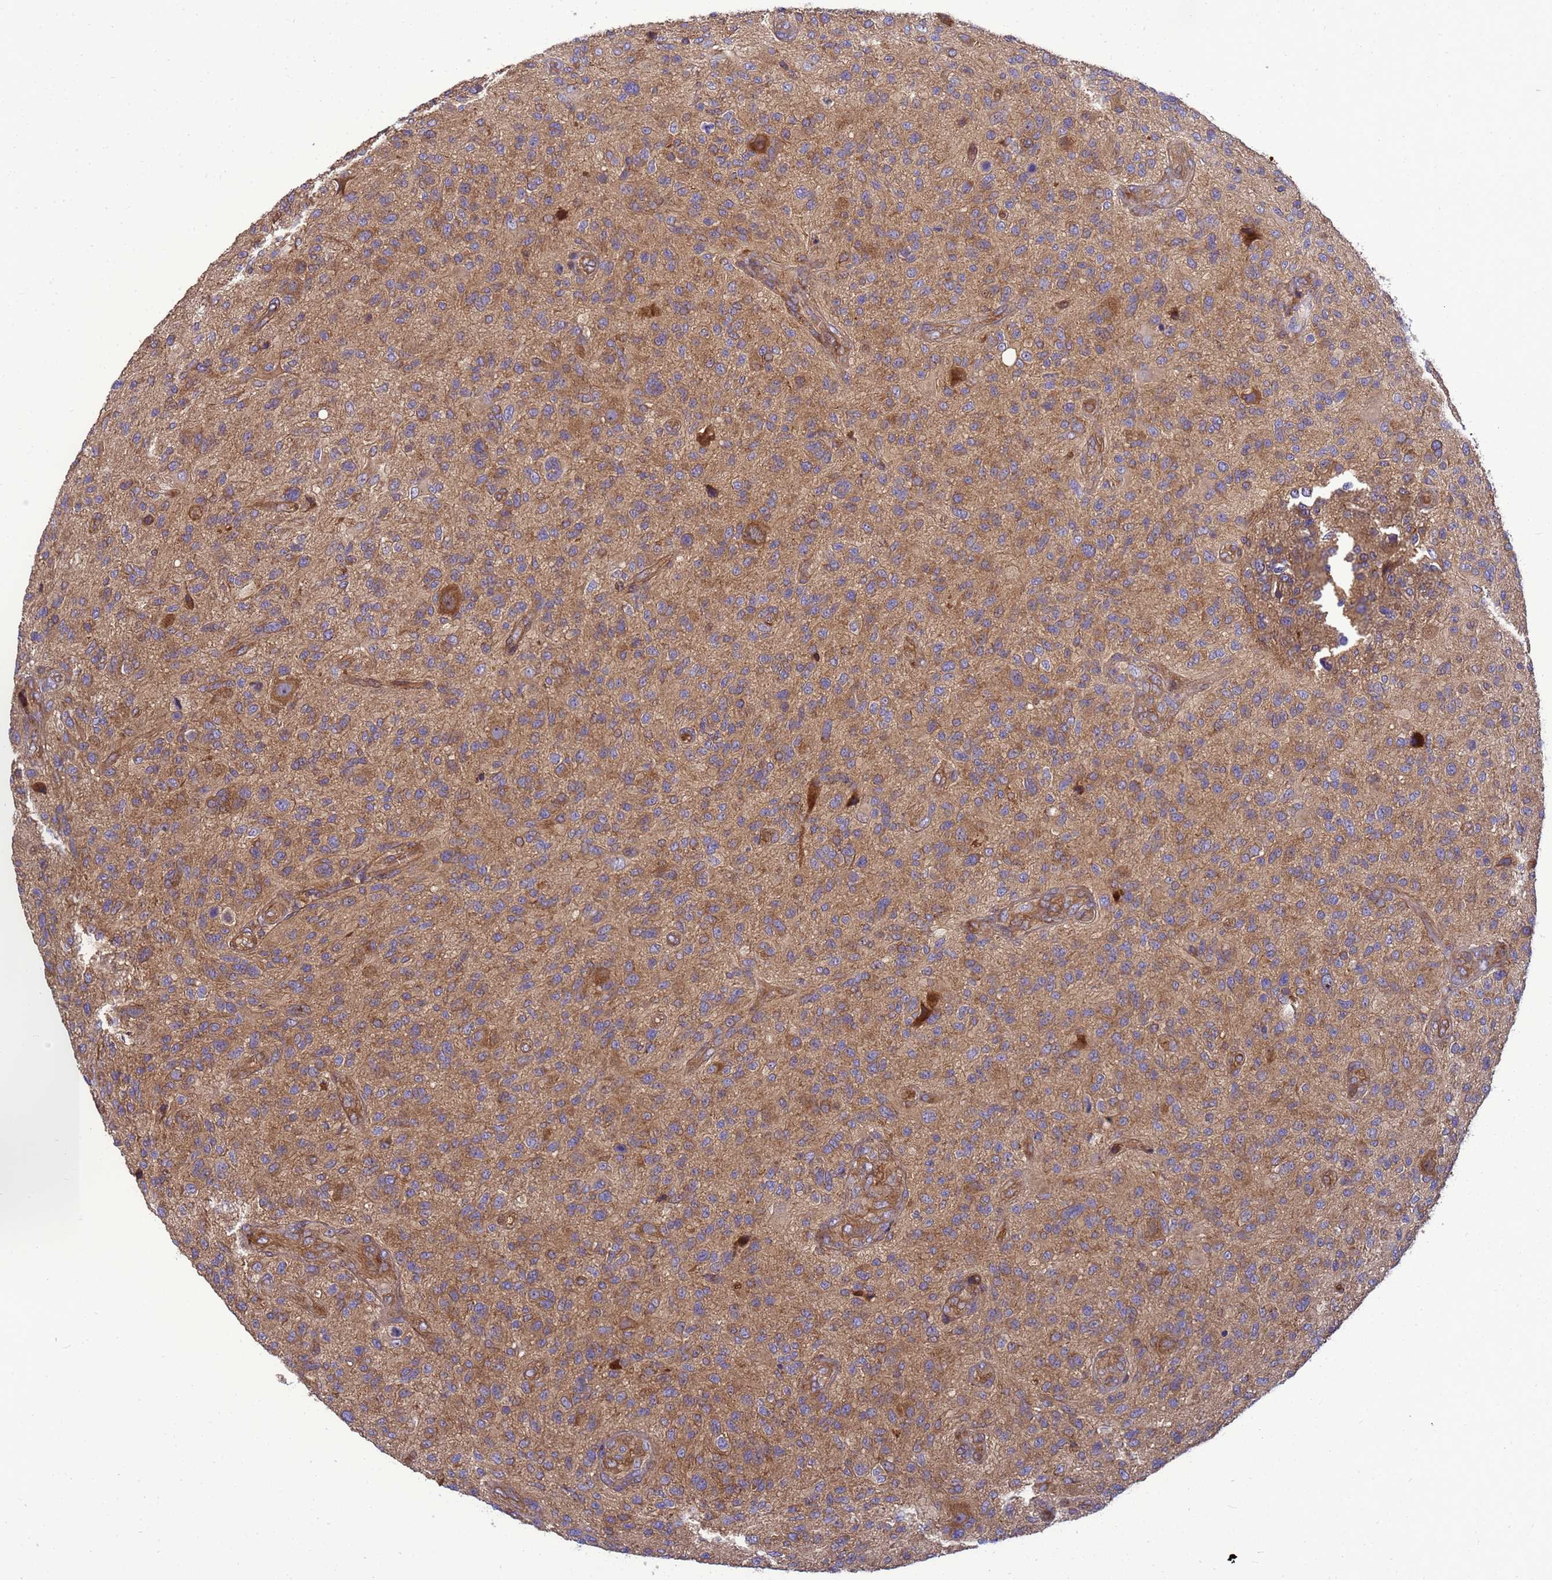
{"staining": {"intensity": "moderate", "quantity": "25%-75%", "location": "cytoplasmic/membranous"}, "tissue": "glioma", "cell_type": "Tumor cells", "image_type": "cancer", "snomed": [{"axis": "morphology", "description": "Glioma, malignant, High grade"}, {"axis": "topography", "description": "Brain"}], "caption": "A brown stain shows moderate cytoplasmic/membranous expression of a protein in high-grade glioma (malignant) tumor cells.", "gene": "BECN1", "patient": {"sex": "male", "age": 47}}